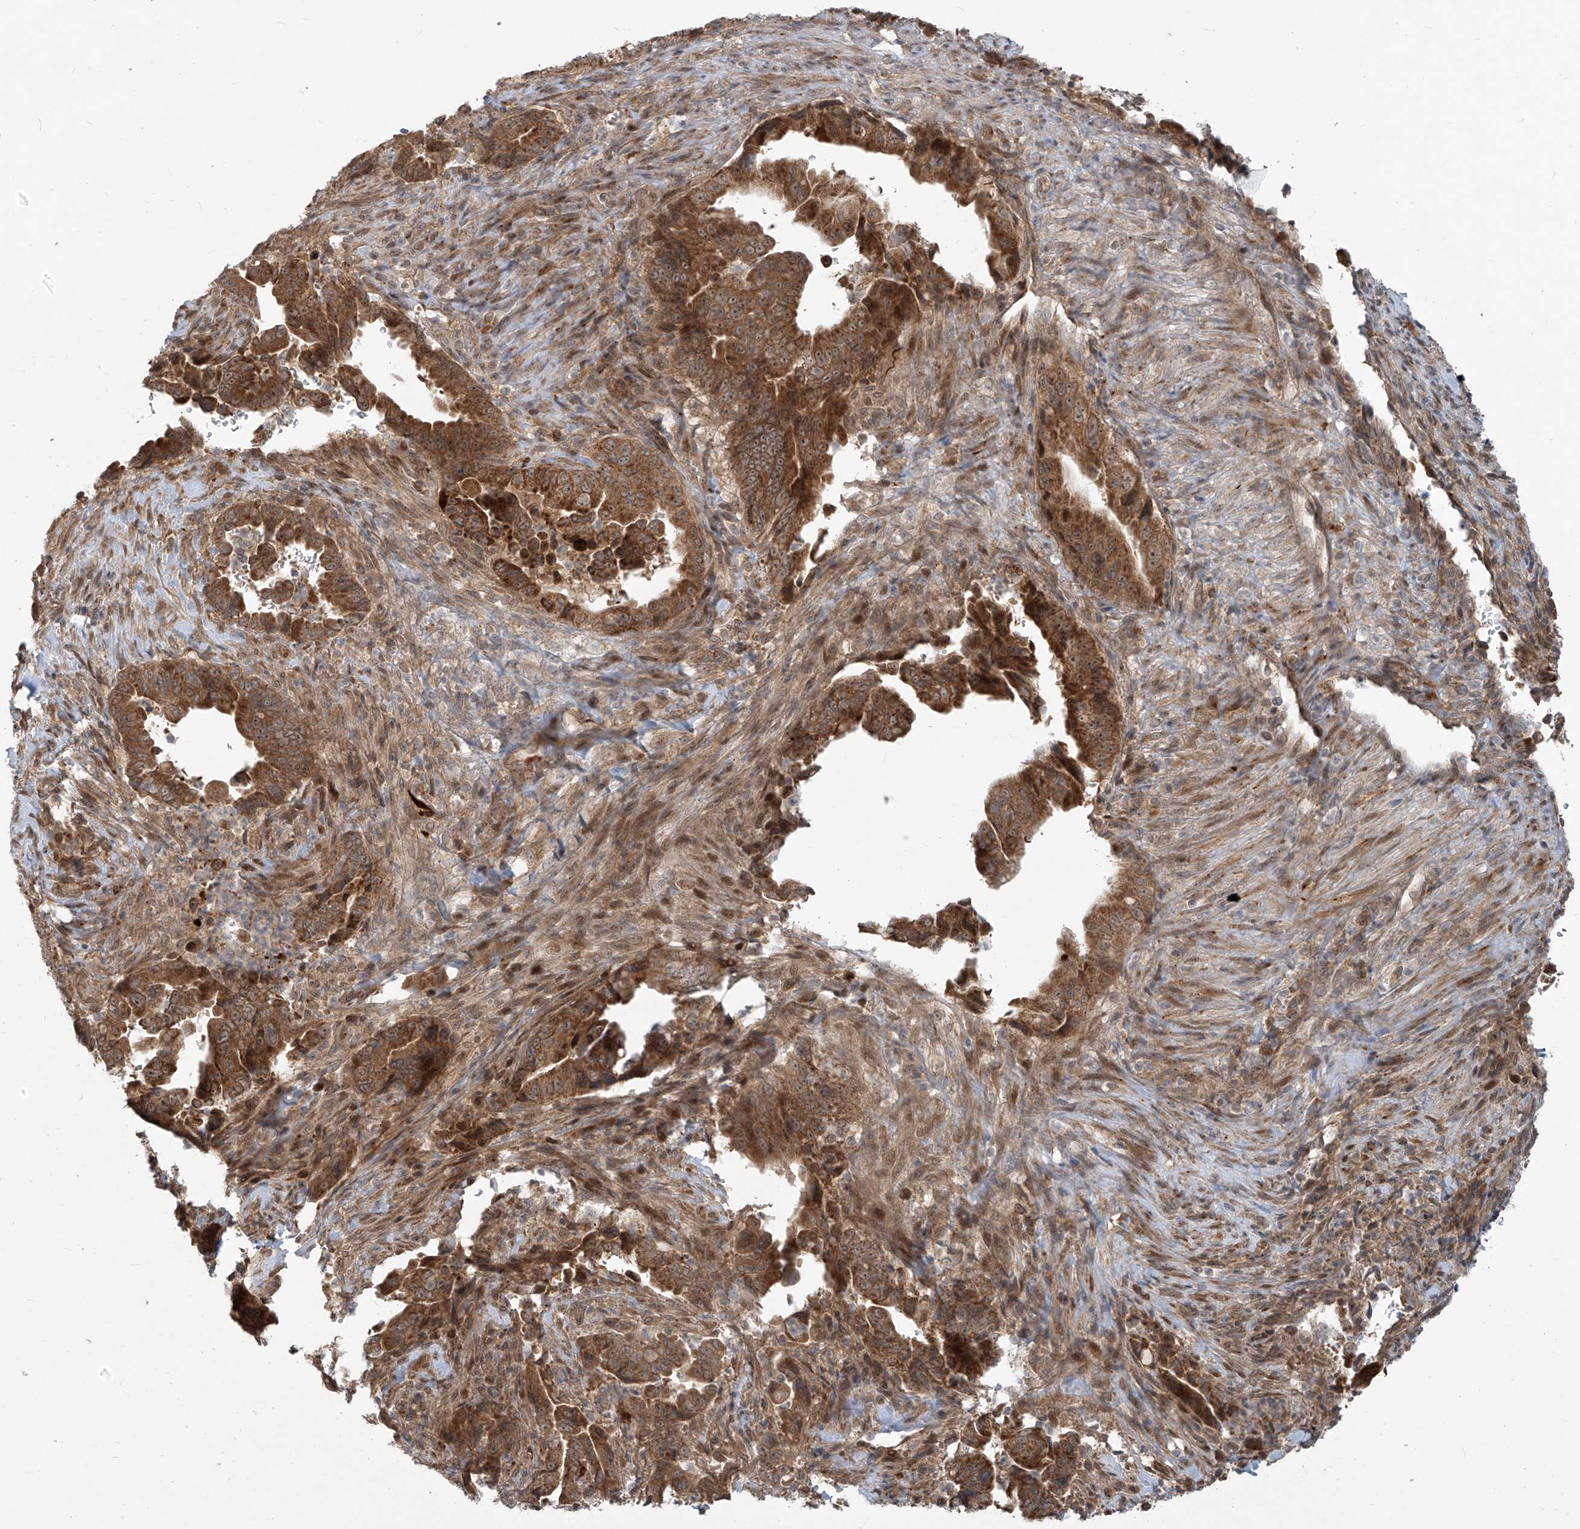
{"staining": {"intensity": "strong", "quantity": ">75%", "location": "cytoplasmic/membranous"}, "tissue": "pancreatic cancer", "cell_type": "Tumor cells", "image_type": "cancer", "snomed": [{"axis": "morphology", "description": "Adenocarcinoma, NOS"}, {"axis": "topography", "description": "Pancreas"}], "caption": "Immunohistochemical staining of pancreatic adenocarcinoma exhibits high levels of strong cytoplasmic/membranous protein positivity in about >75% of tumor cells.", "gene": "KATNIP", "patient": {"sex": "male", "age": 70}}